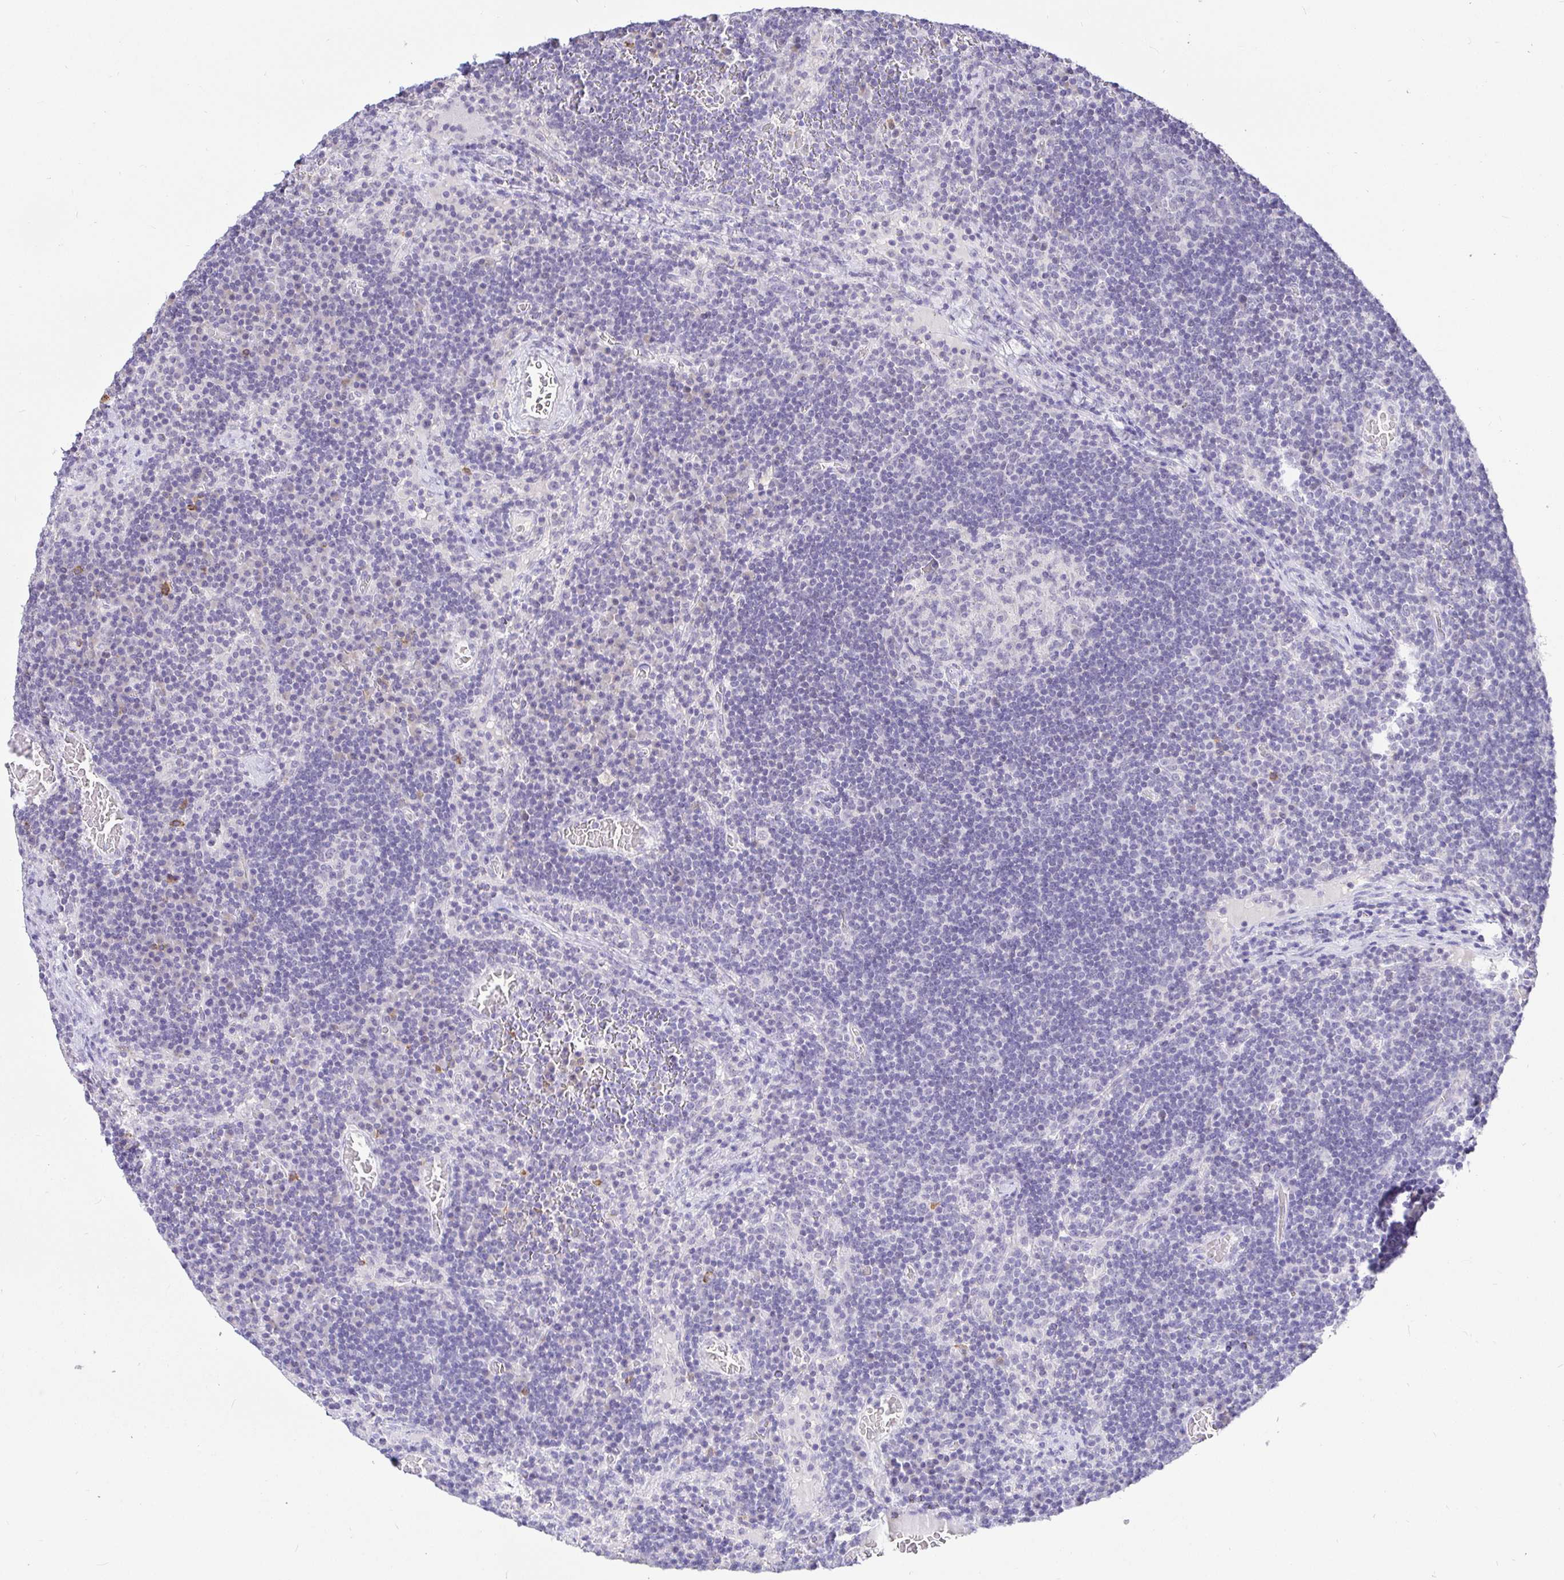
{"staining": {"intensity": "negative", "quantity": "none", "location": "none"}, "tissue": "lymph node", "cell_type": "Germinal center cells", "image_type": "normal", "snomed": [{"axis": "morphology", "description": "Normal tissue, NOS"}, {"axis": "topography", "description": "Lymph node"}], "caption": "Immunohistochemistry (IHC) image of unremarkable human lymph node stained for a protein (brown), which reveals no staining in germinal center cells.", "gene": "EZHIP", "patient": {"sex": "male", "age": 67}}